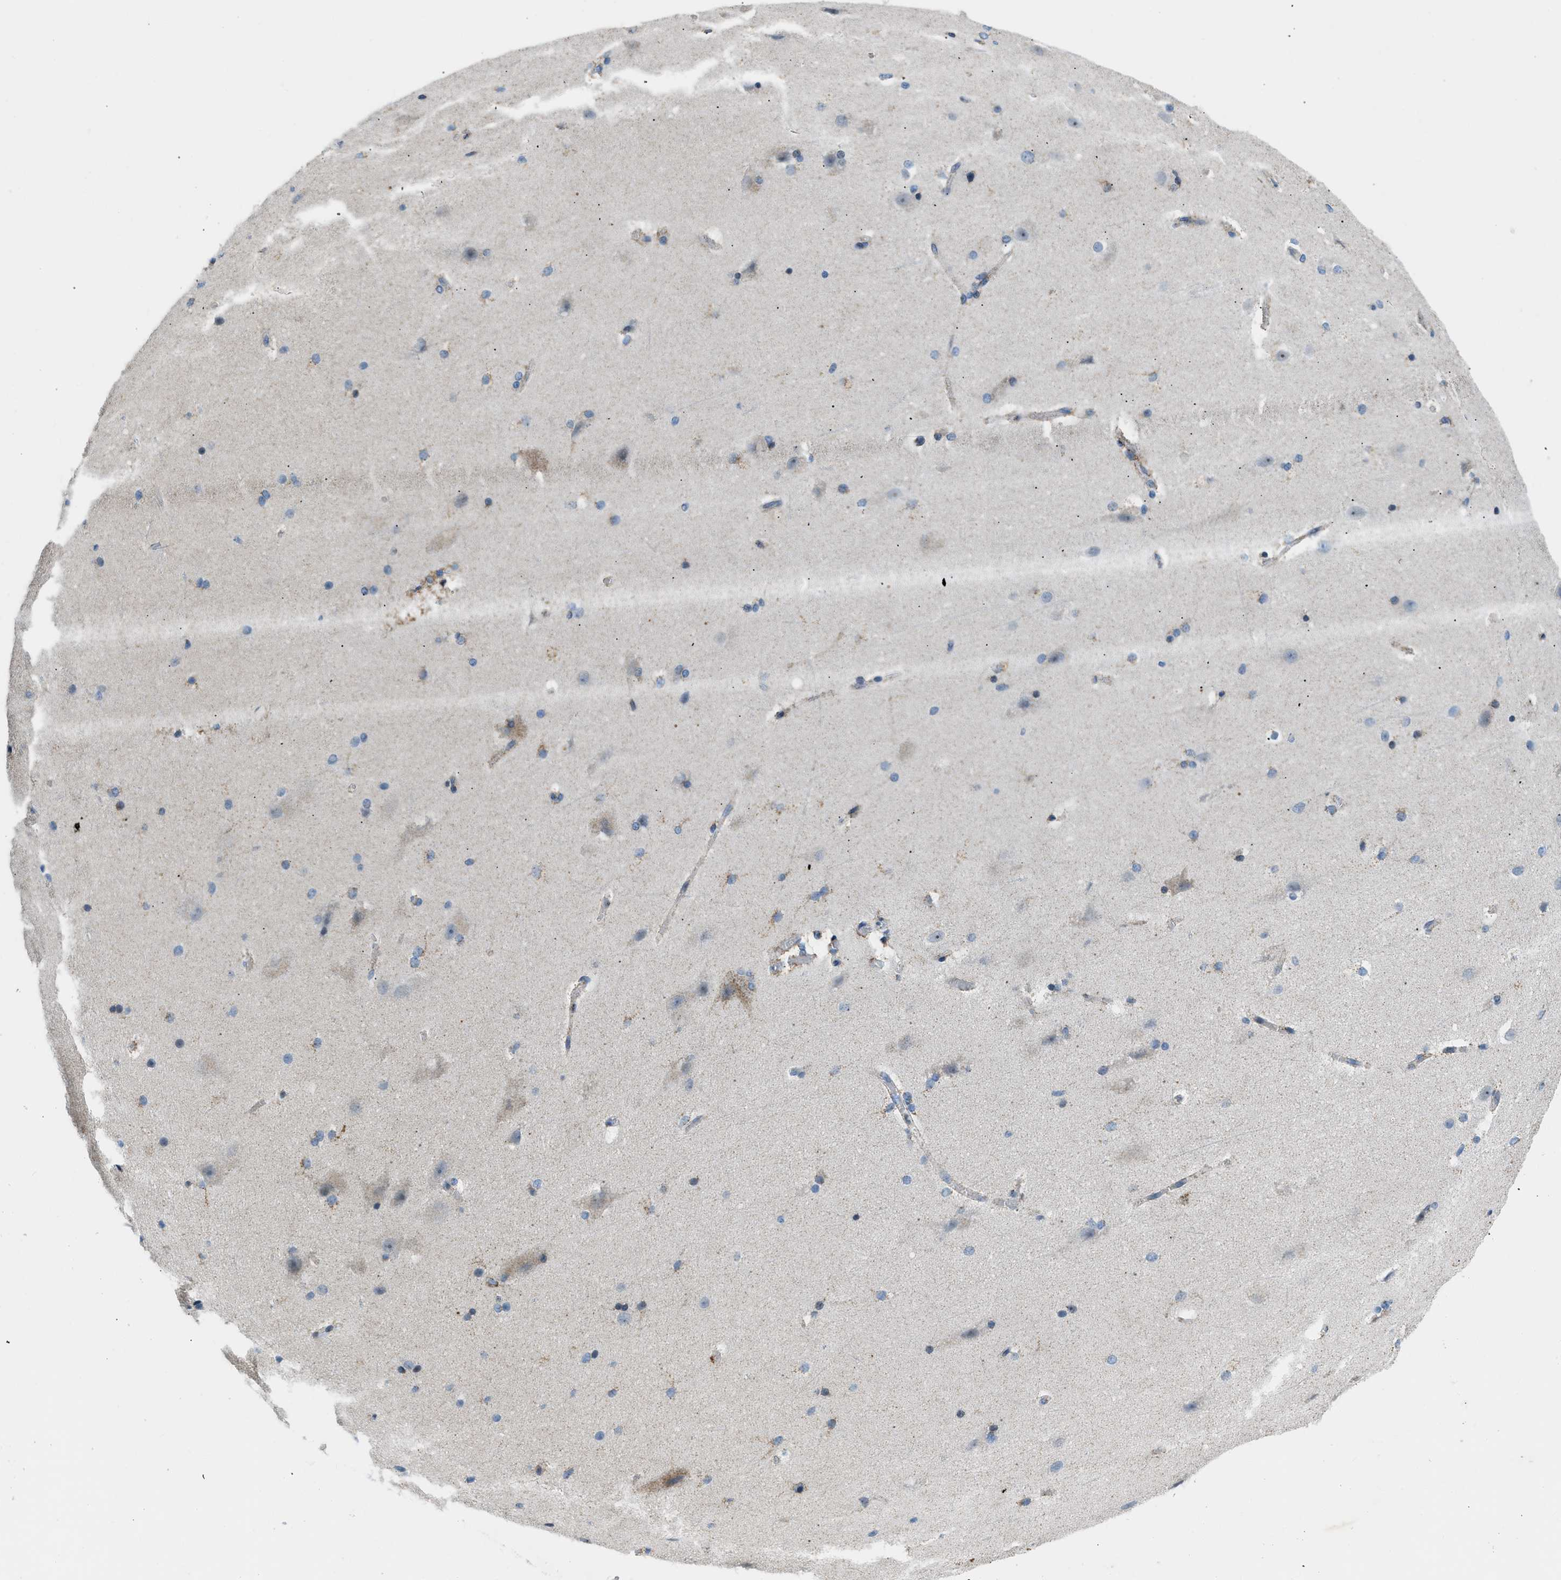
{"staining": {"intensity": "negative", "quantity": "none", "location": "none"}, "tissue": "cerebral cortex", "cell_type": "Endothelial cells", "image_type": "normal", "snomed": [{"axis": "morphology", "description": "Normal tissue, NOS"}, {"axis": "topography", "description": "Cerebral cortex"}, {"axis": "topography", "description": "Hippocampus"}], "caption": "Endothelial cells show no significant protein positivity in normal cerebral cortex.", "gene": "ACADVL", "patient": {"sex": "female", "age": 19}}